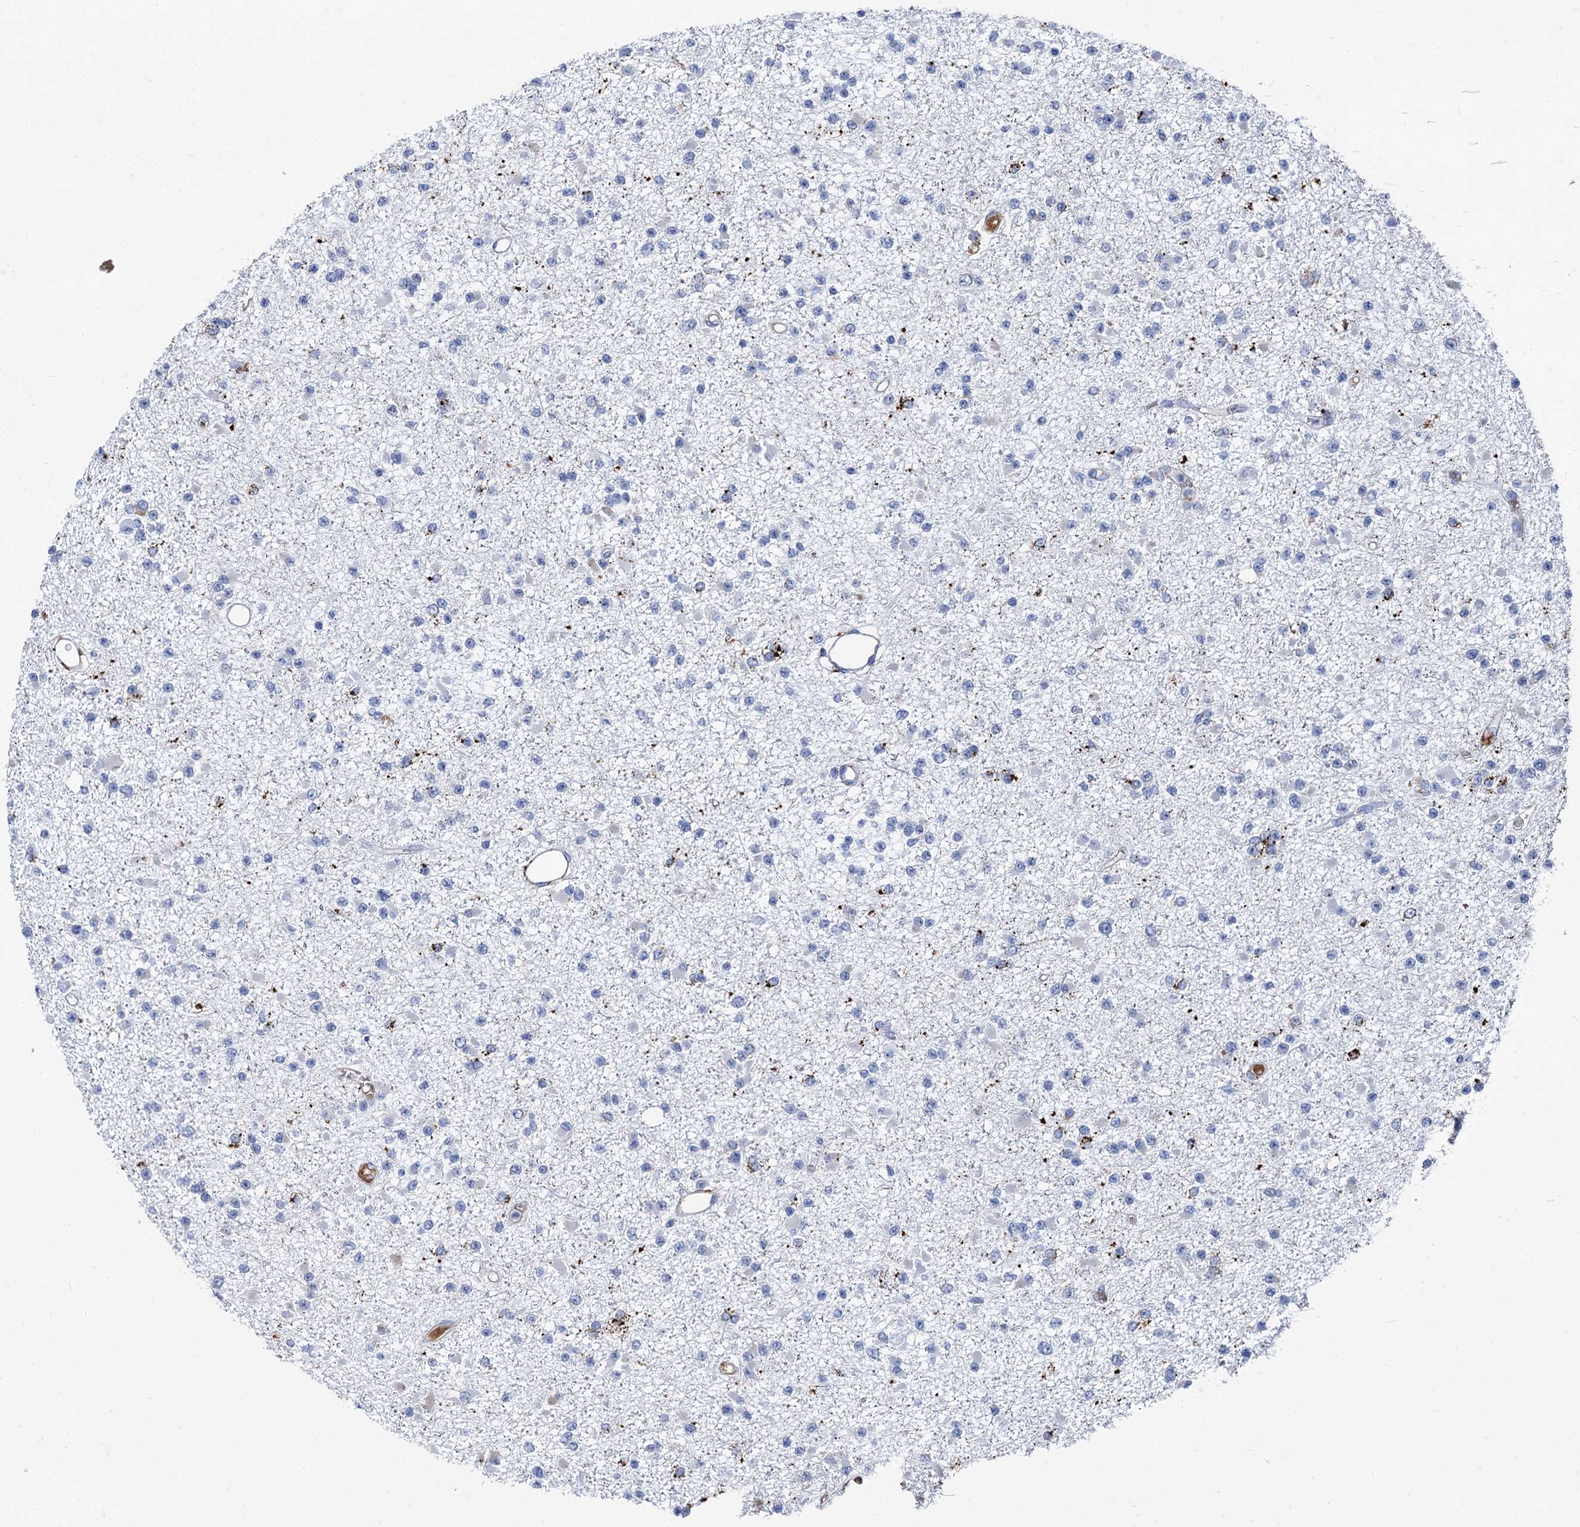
{"staining": {"intensity": "negative", "quantity": "none", "location": "none"}, "tissue": "glioma", "cell_type": "Tumor cells", "image_type": "cancer", "snomed": [{"axis": "morphology", "description": "Glioma, malignant, Low grade"}, {"axis": "topography", "description": "Brain"}], "caption": "Tumor cells show no significant expression in glioma. Brightfield microscopy of immunohistochemistry (IHC) stained with DAB (brown) and hematoxylin (blue), captured at high magnification.", "gene": "APOD", "patient": {"sex": "female", "age": 22}}